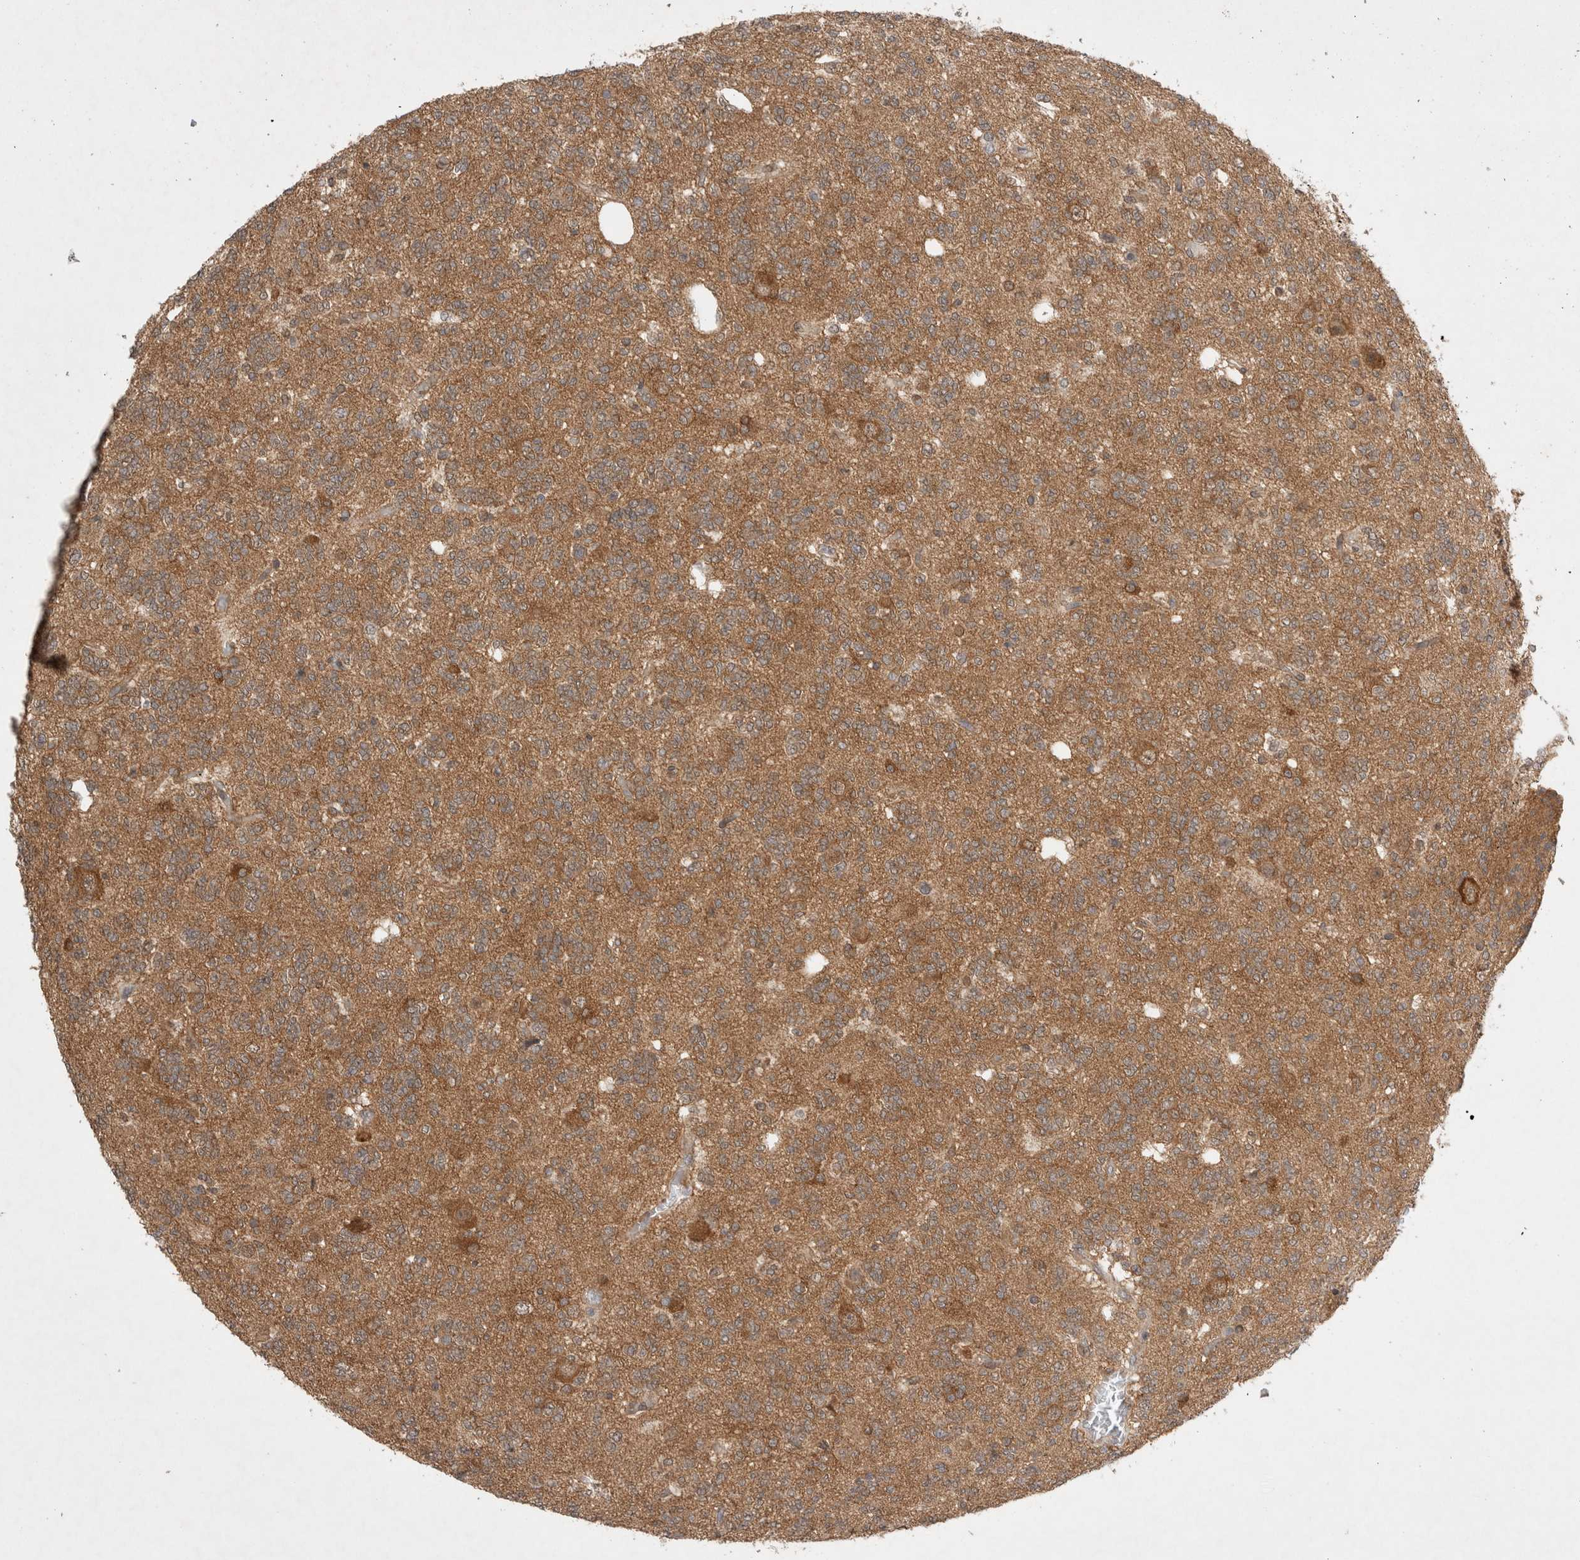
{"staining": {"intensity": "moderate", "quantity": ">75%", "location": "cytoplasmic/membranous"}, "tissue": "glioma", "cell_type": "Tumor cells", "image_type": "cancer", "snomed": [{"axis": "morphology", "description": "Glioma, malignant, Low grade"}, {"axis": "topography", "description": "Brain"}], "caption": "Immunohistochemistry (IHC) of low-grade glioma (malignant) shows medium levels of moderate cytoplasmic/membranous positivity in about >75% of tumor cells.", "gene": "WIPF2", "patient": {"sex": "male", "age": 38}}